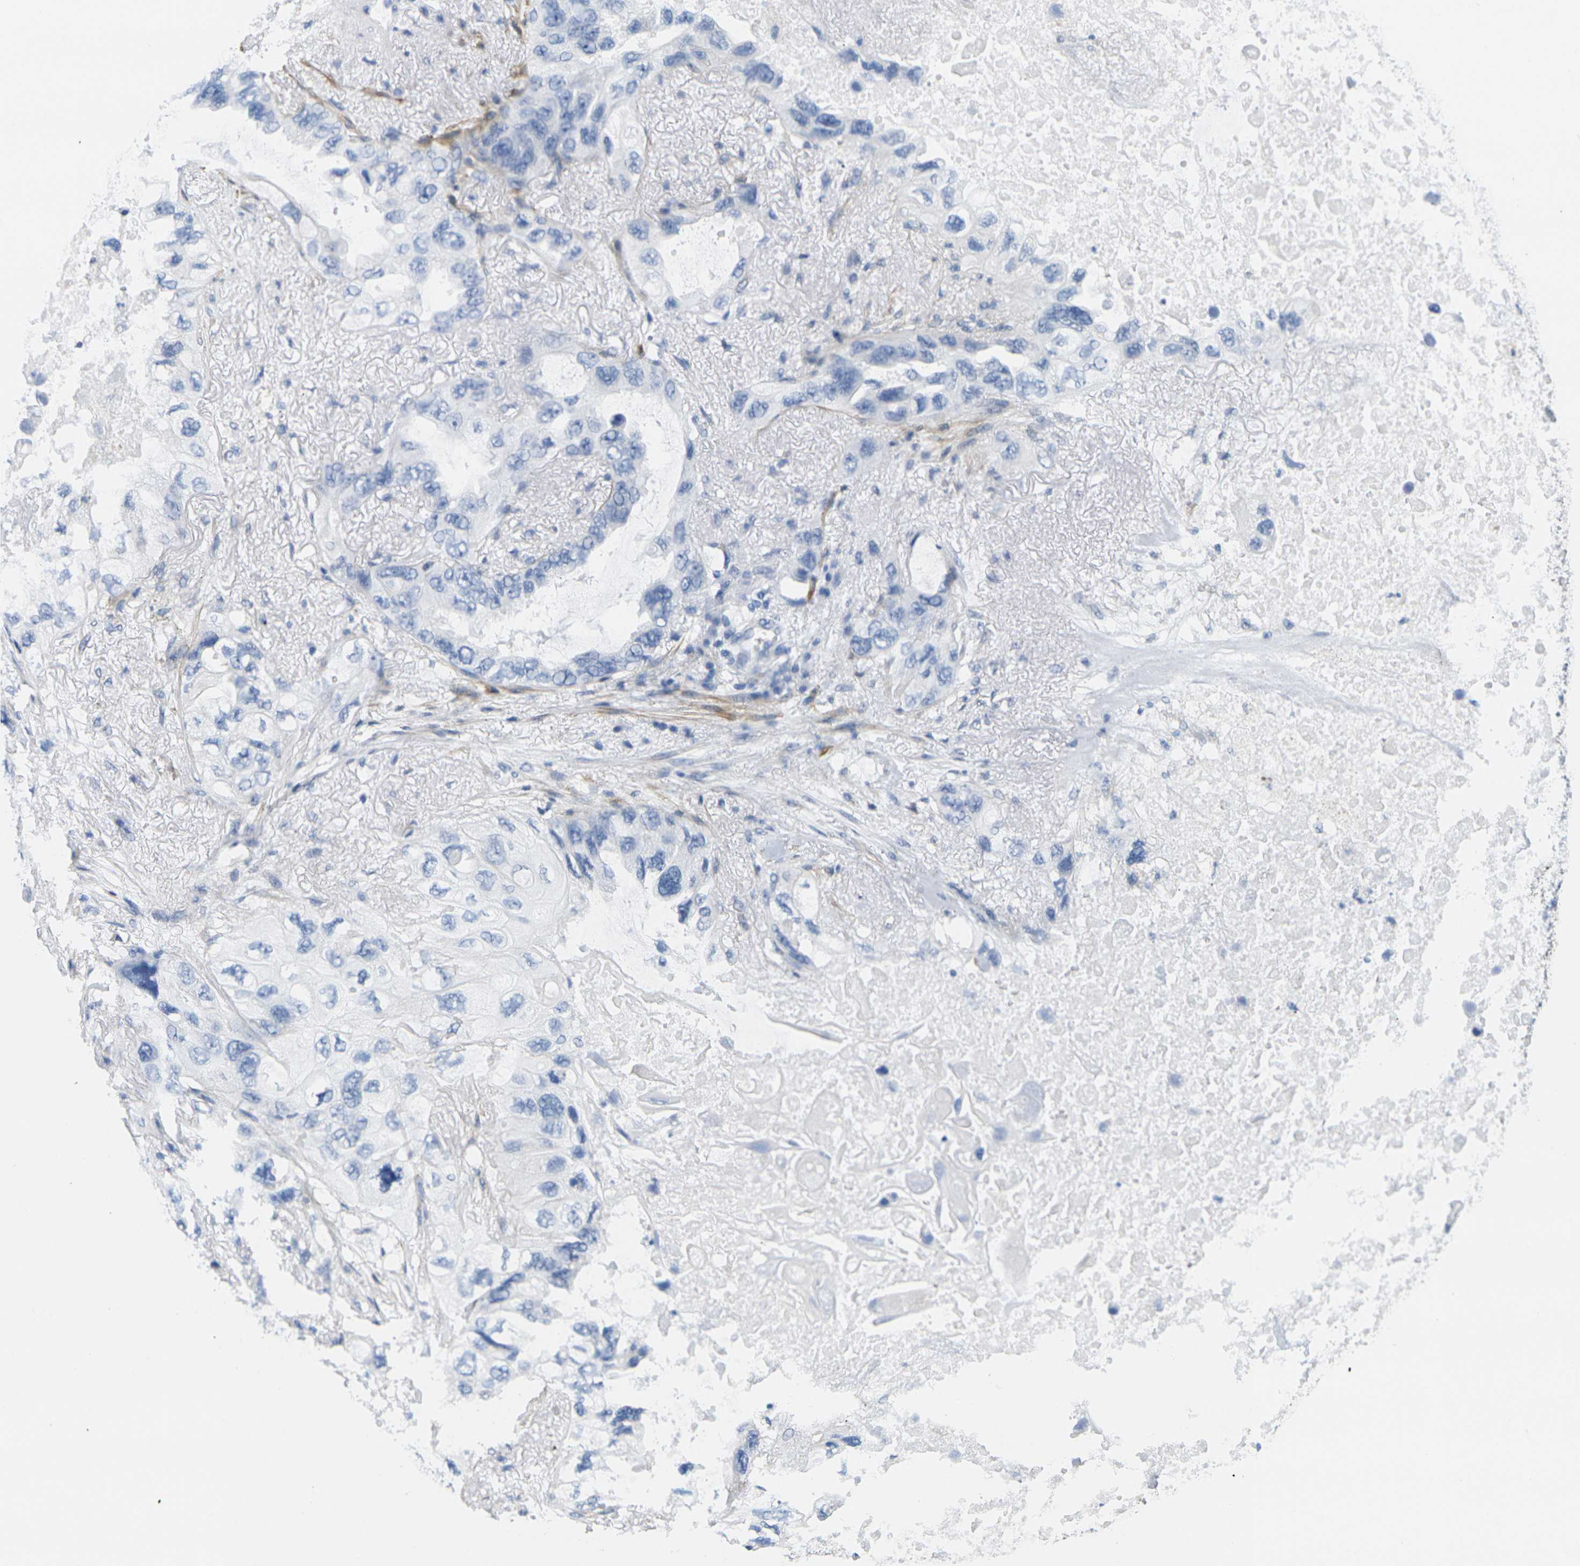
{"staining": {"intensity": "negative", "quantity": "none", "location": "none"}, "tissue": "lung cancer", "cell_type": "Tumor cells", "image_type": "cancer", "snomed": [{"axis": "morphology", "description": "Squamous cell carcinoma, NOS"}, {"axis": "topography", "description": "Lung"}], "caption": "DAB immunohistochemical staining of human lung cancer (squamous cell carcinoma) shows no significant positivity in tumor cells.", "gene": "CNN1", "patient": {"sex": "female", "age": 73}}